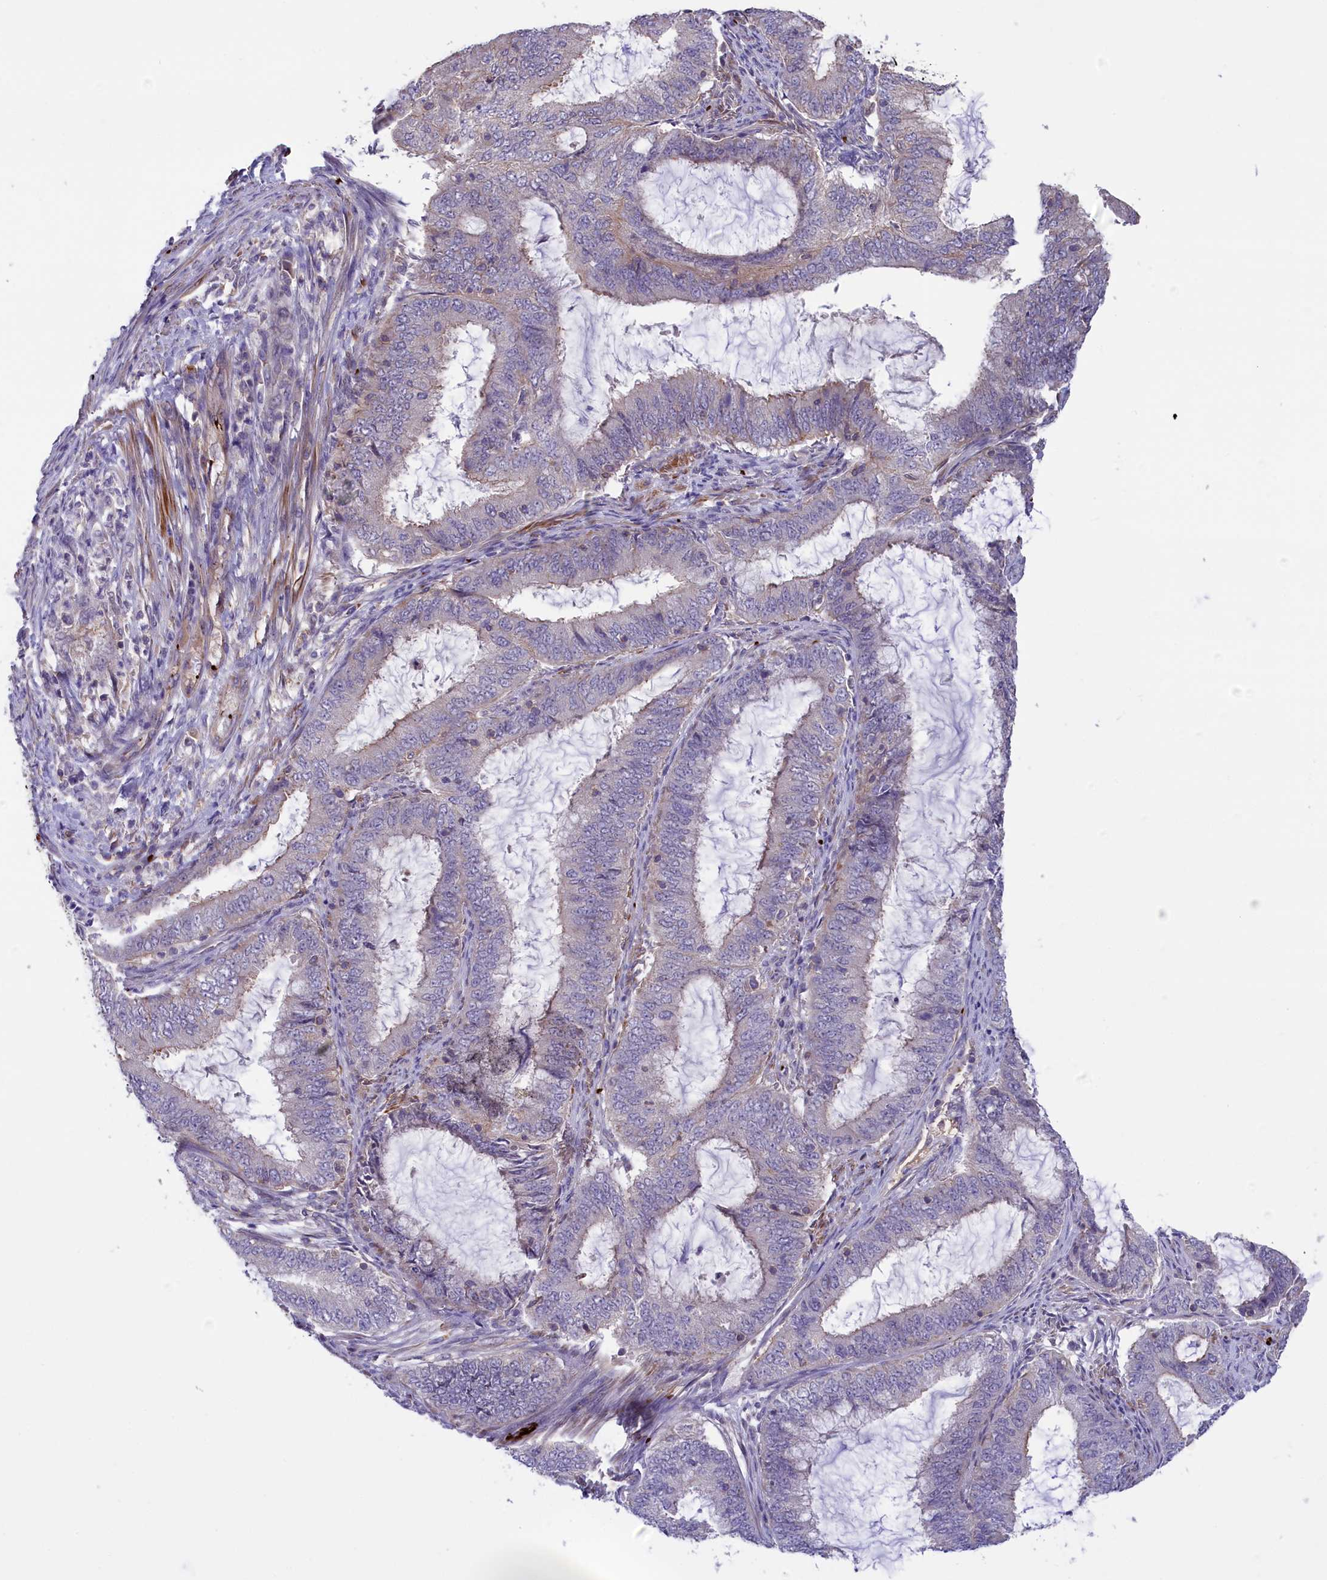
{"staining": {"intensity": "negative", "quantity": "none", "location": "none"}, "tissue": "endometrial cancer", "cell_type": "Tumor cells", "image_type": "cancer", "snomed": [{"axis": "morphology", "description": "Adenocarcinoma, NOS"}, {"axis": "topography", "description": "Endometrium"}], "caption": "A high-resolution histopathology image shows immunohistochemistry (IHC) staining of adenocarcinoma (endometrial), which exhibits no significant positivity in tumor cells.", "gene": "HEATR3", "patient": {"sex": "female", "age": 51}}